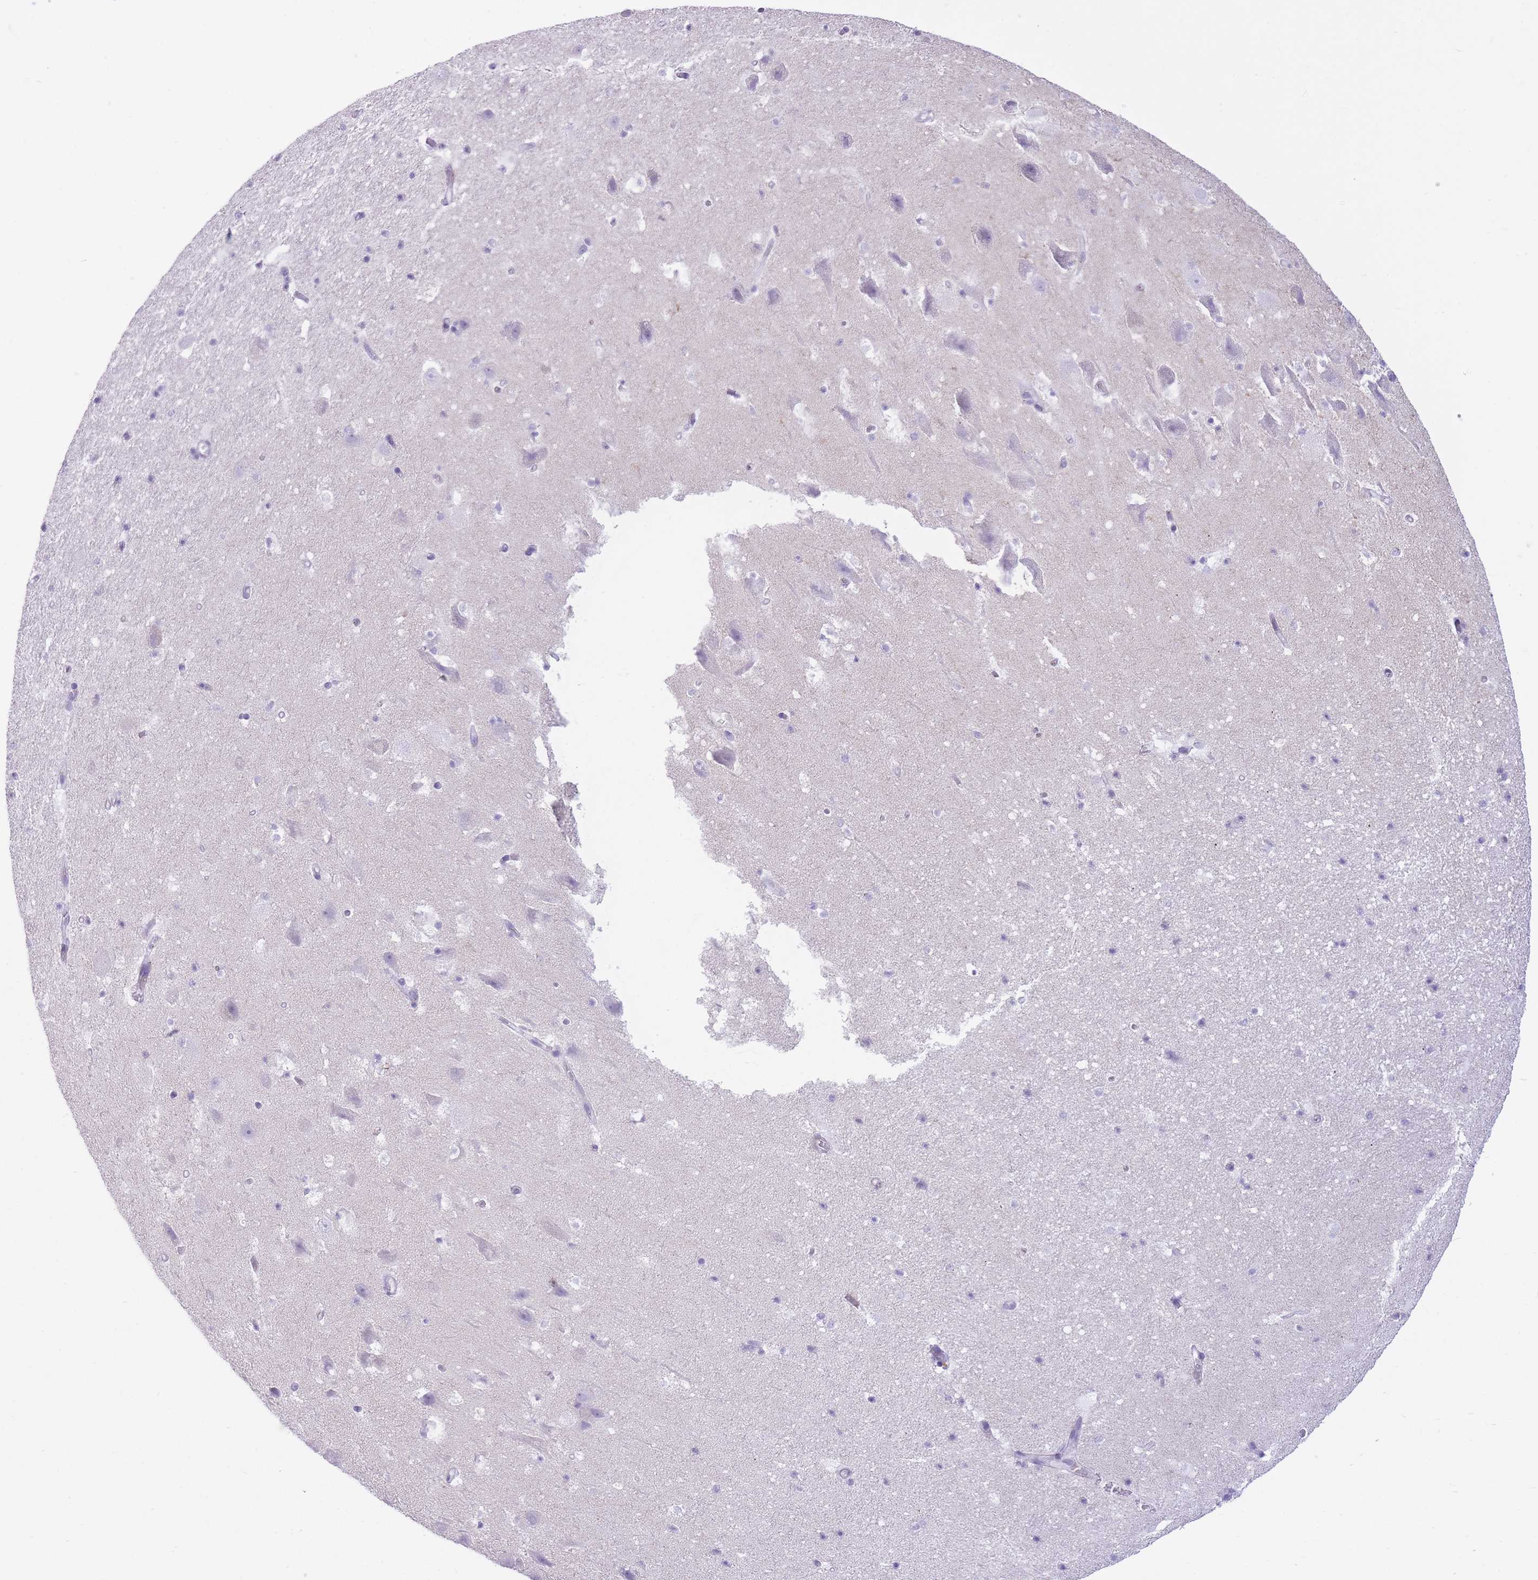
{"staining": {"intensity": "negative", "quantity": "none", "location": "none"}, "tissue": "hippocampus", "cell_type": "Glial cells", "image_type": "normal", "snomed": [{"axis": "morphology", "description": "Normal tissue, NOS"}, {"axis": "topography", "description": "Hippocampus"}], "caption": "DAB immunohistochemical staining of normal hippocampus reveals no significant expression in glial cells.", "gene": "B4GALT2", "patient": {"sex": "male", "age": 37}}